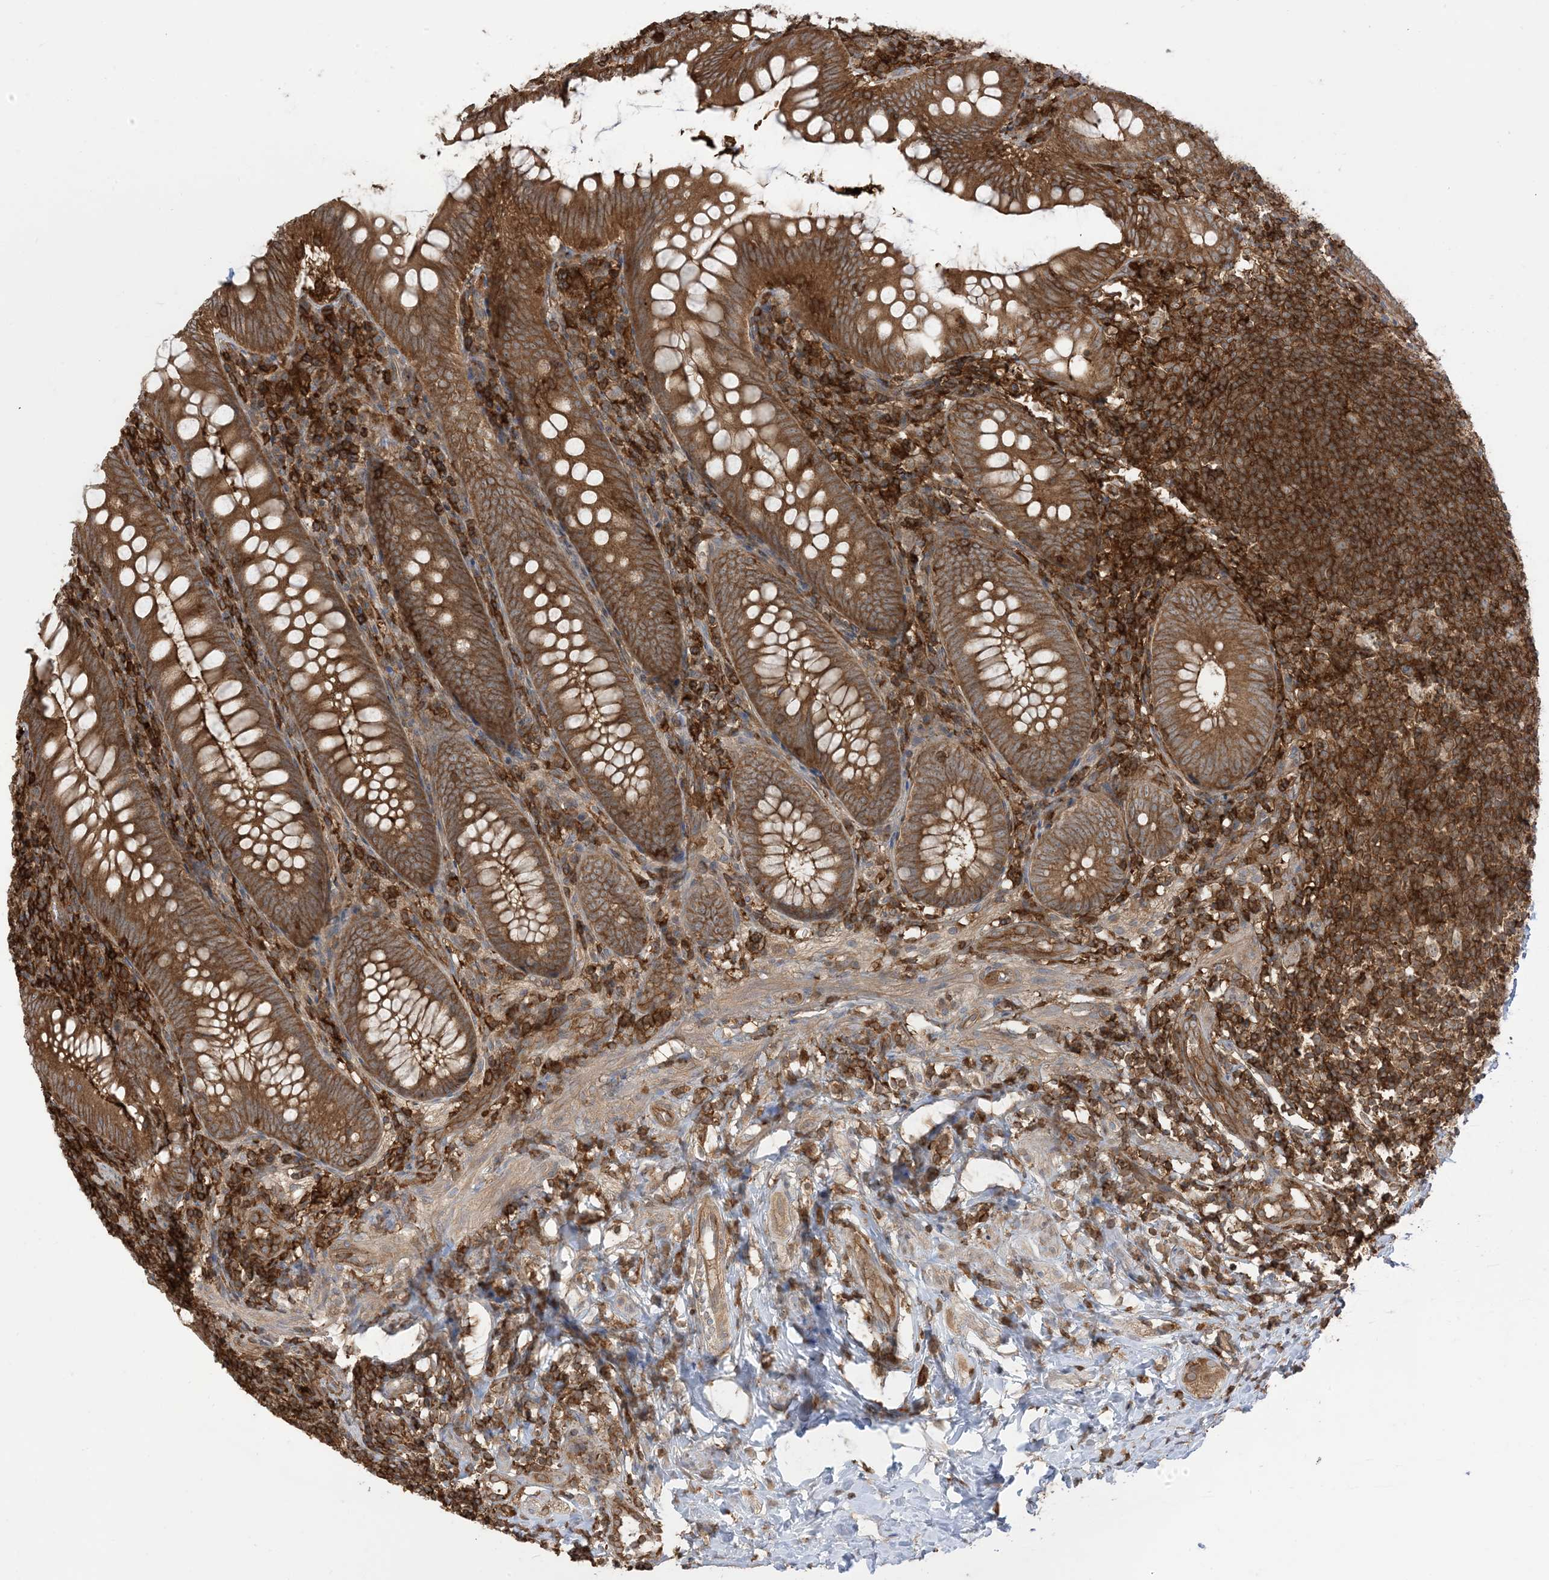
{"staining": {"intensity": "strong", "quantity": ">75%", "location": "cytoplasmic/membranous"}, "tissue": "appendix", "cell_type": "Glandular cells", "image_type": "normal", "snomed": [{"axis": "morphology", "description": "Normal tissue, NOS"}, {"axis": "topography", "description": "Appendix"}], "caption": "Brown immunohistochemical staining in normal human appendix exhibits strong cytoplasmic/membranous staining in approximately >75% of glandular cells.", "gene": "CAPZB", "patient": {"sex": "male", "age": 14}}